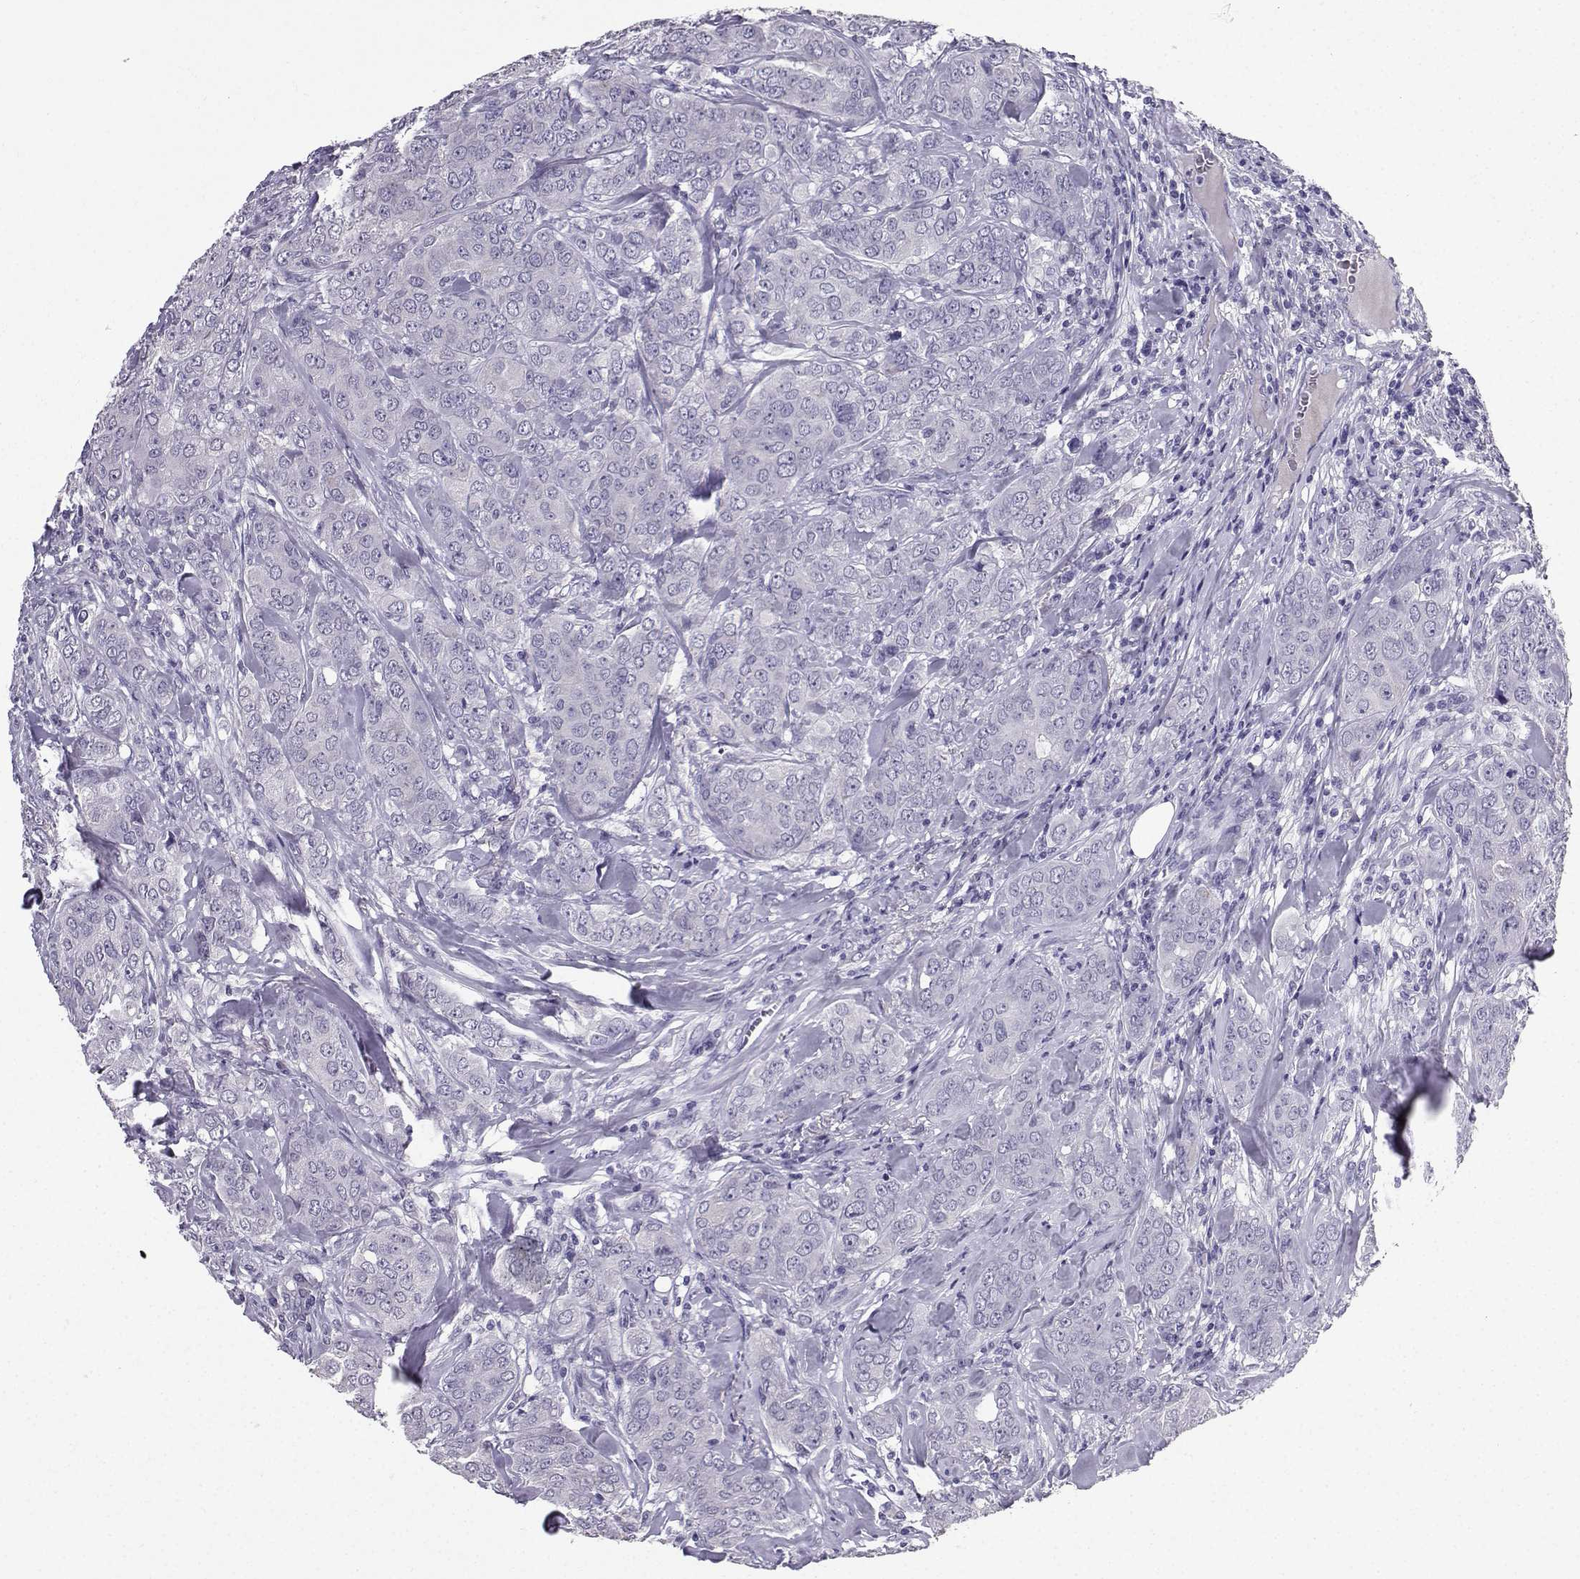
{"staining": {"intensity": "negative", "quantity": "none", "location": "none"}, "tissue": "breast cancer", "cell_type": "Tumor cells", "image_type": "cancer", "snomed": [{"axis": "morphology", "description": "Duct carcinoma"}, {"axis": "topography", "description": "Breast"}], "caption": "The histopathology image demonstrates no staining of tumor cells in breast cancer.", "gene": "SPAG11B", "patient": {"sex": "female", "age": 43}}